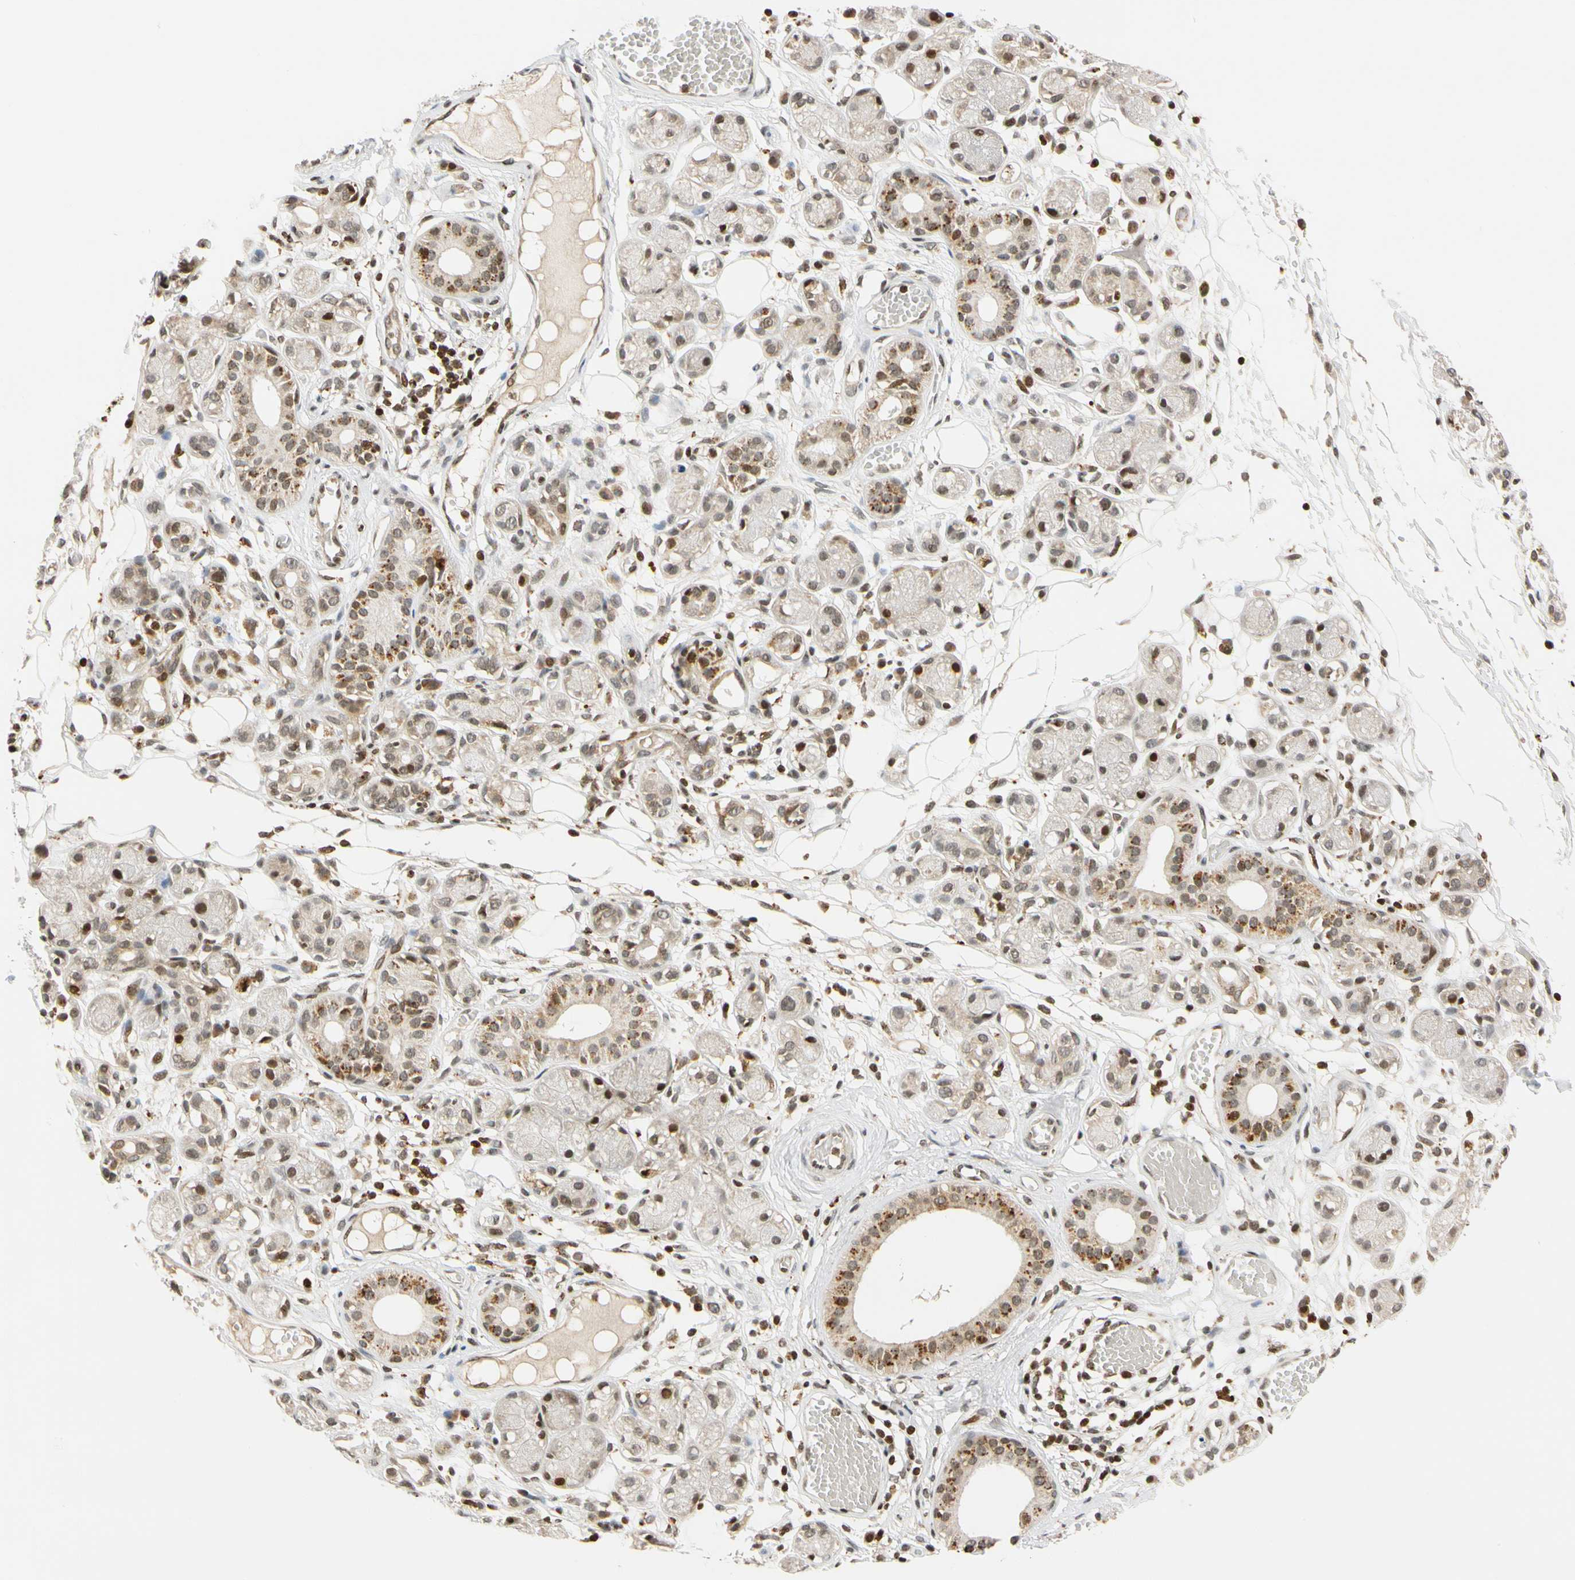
{"staining": {"intensity": "moderate", "quantity": ">75%", "location": "cytoplasmic/membranous,nuclear"}, "tissue": "adipose tissue", "cell_type": "Adipocytes", "image_type": "normal", "snomed": [{"axis": "morphology", "description": "Normal tissue, NOS"}, {"axis": "morphology", "description": "Inflammation, NOS"}, {"axis": "topography", "description": "Vascular tissue"}, {"axis": "topography", "description": "Salivary gland"}], "caption": "A high-resolution histopathology image shows immunohistochemistry (IHC) staining of benign adipose tissue, which displays moderate cytoplasmic/membranous,nuclear staining in approximately >75% of adipocytes. Nuclei are stained in blue.", "gene": "CDK7", "patient": {"sex": "female", "age": 75}}